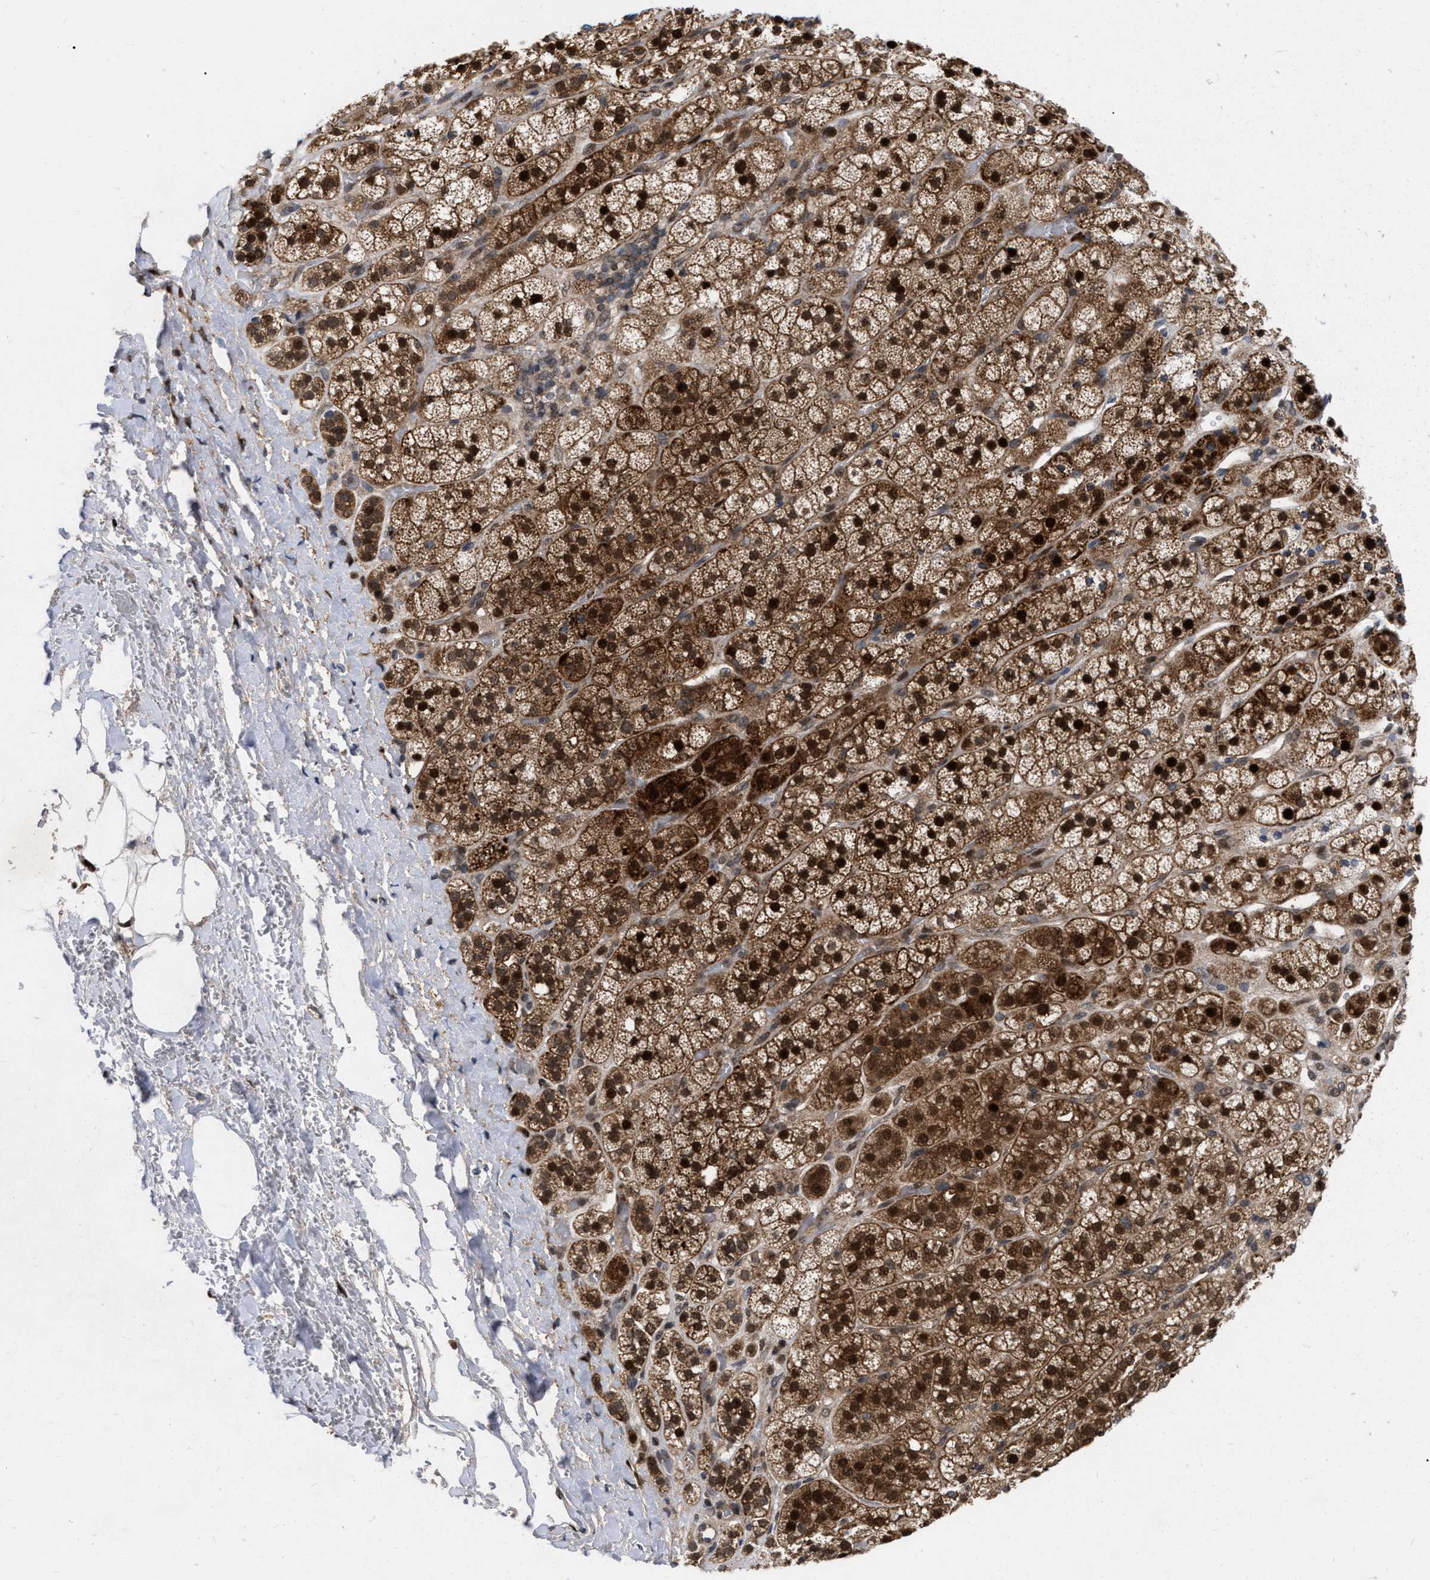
{"staining": {"intensity": "strong", "quantity": ">75%", "location": "cytoplasmic/membranous,nuclear"}, "tissue": "adrenal gland", "cell_type": "Glandular cells", "image_type": "normal", "snomed": [{"axis": "morphology", "description": "Normal tissue, NOS"}, {"axis": "topography", "description": "Adrenal gland"}], "caption": "Immunohistochemistry (IHC) micrograph of benign adrenal gland stained for a protein (brown), which displays high levels of strong cytoplasmic/membranous,nuclear staining in approximately >75% of glandular cells.", "gene": "MDM4", "patient": {"sex": "male", "age": 56}}